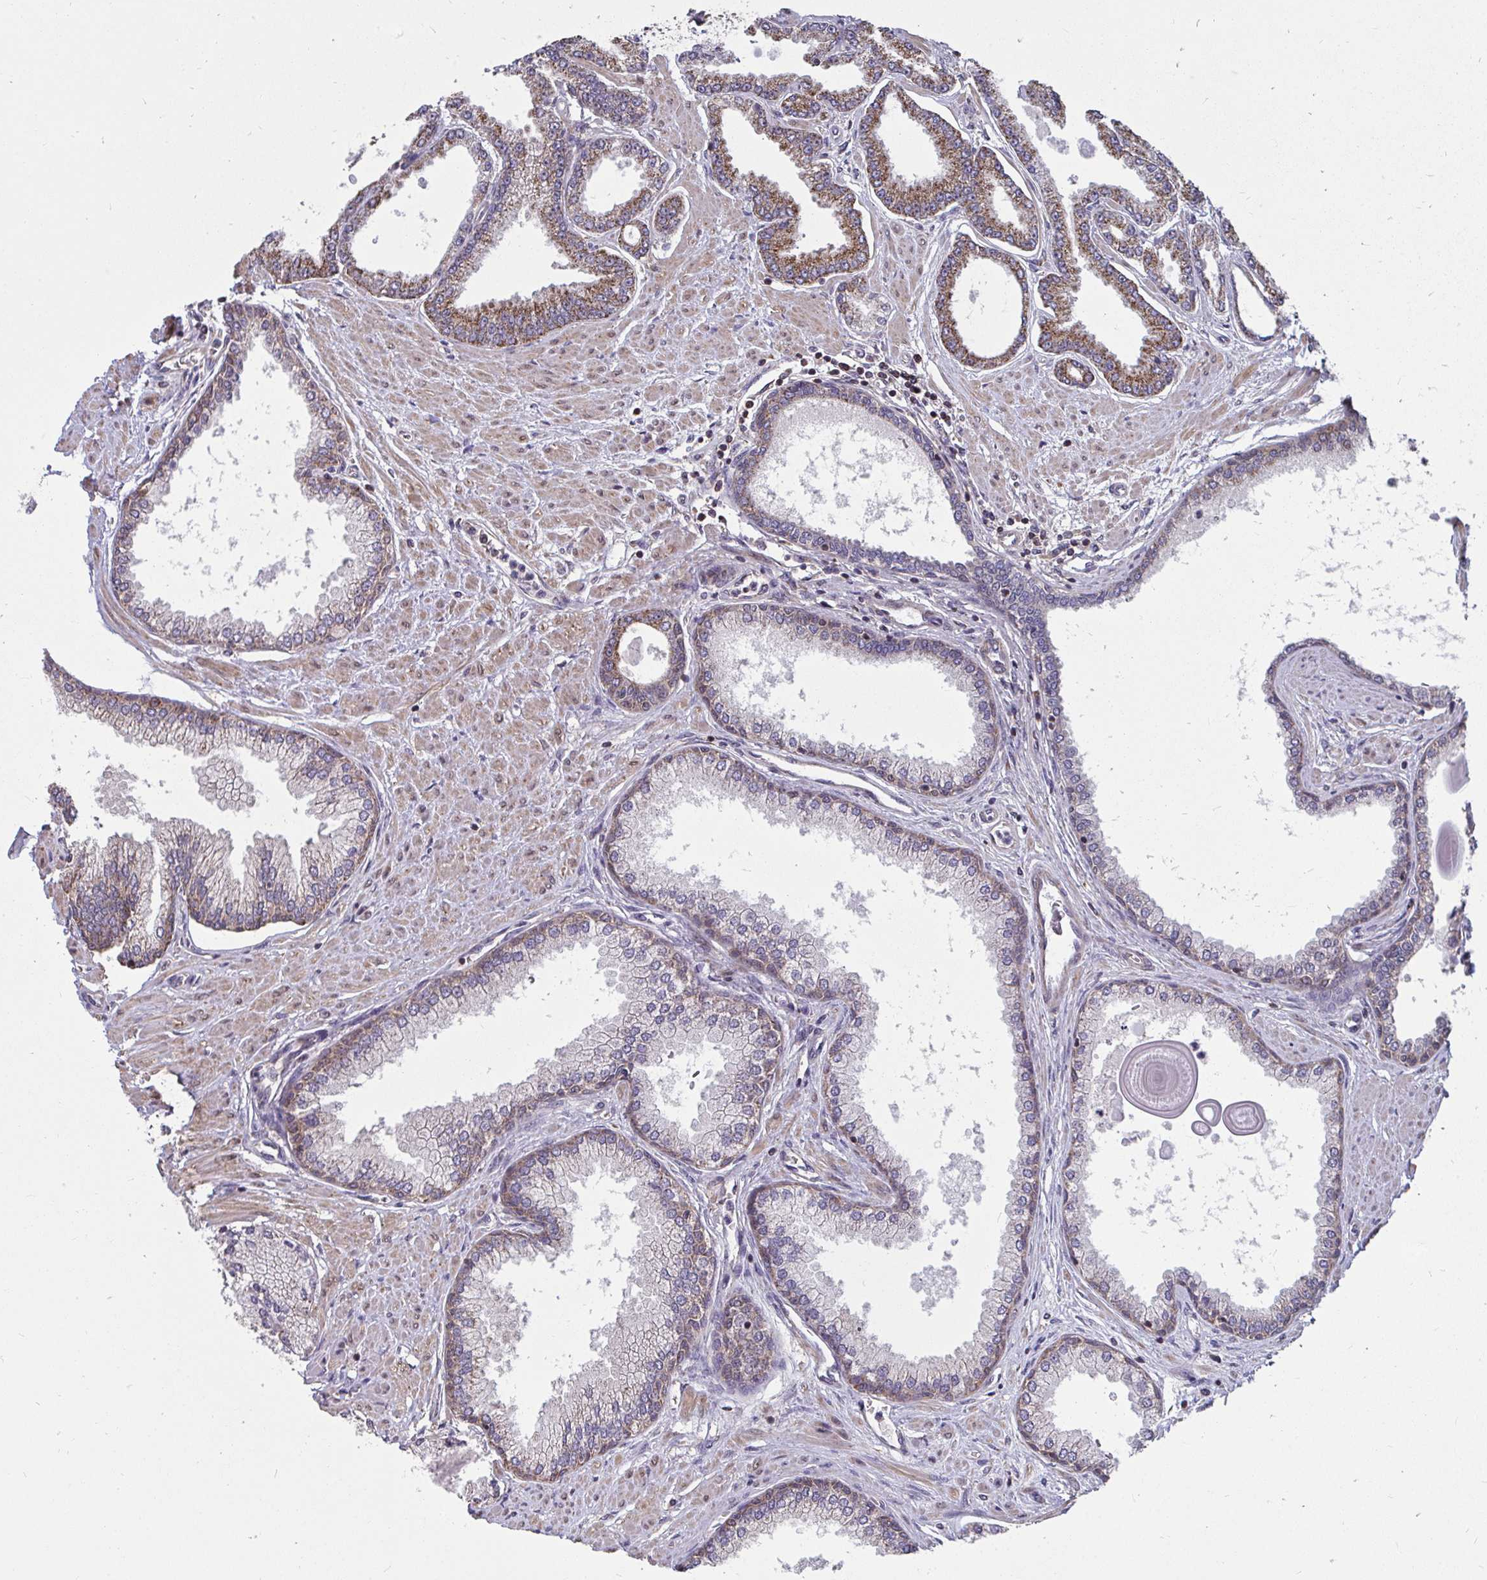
{"staining": {"intensity": "moderate", "quantity": ">75%", "location": "cytoplasmic/membranous"}, "tissue": "prostate cancer", "cell_type": "Tumor cells", "image_type": "cancer", "snomed": [{"axis": "morphology", "description": "Adenocarcinoma, Low grade"}, {"axis": "topography", "description": "Prostate"}], "caption": "Protein expression analysis of human prostate adenocarcinoma (low-grade) reveals moderate cytoplasmic/membranous expression in approximately >75% of tumor cells.", "gene": "DNAJA2", "patient": {"sex": "male", "age": 67}}